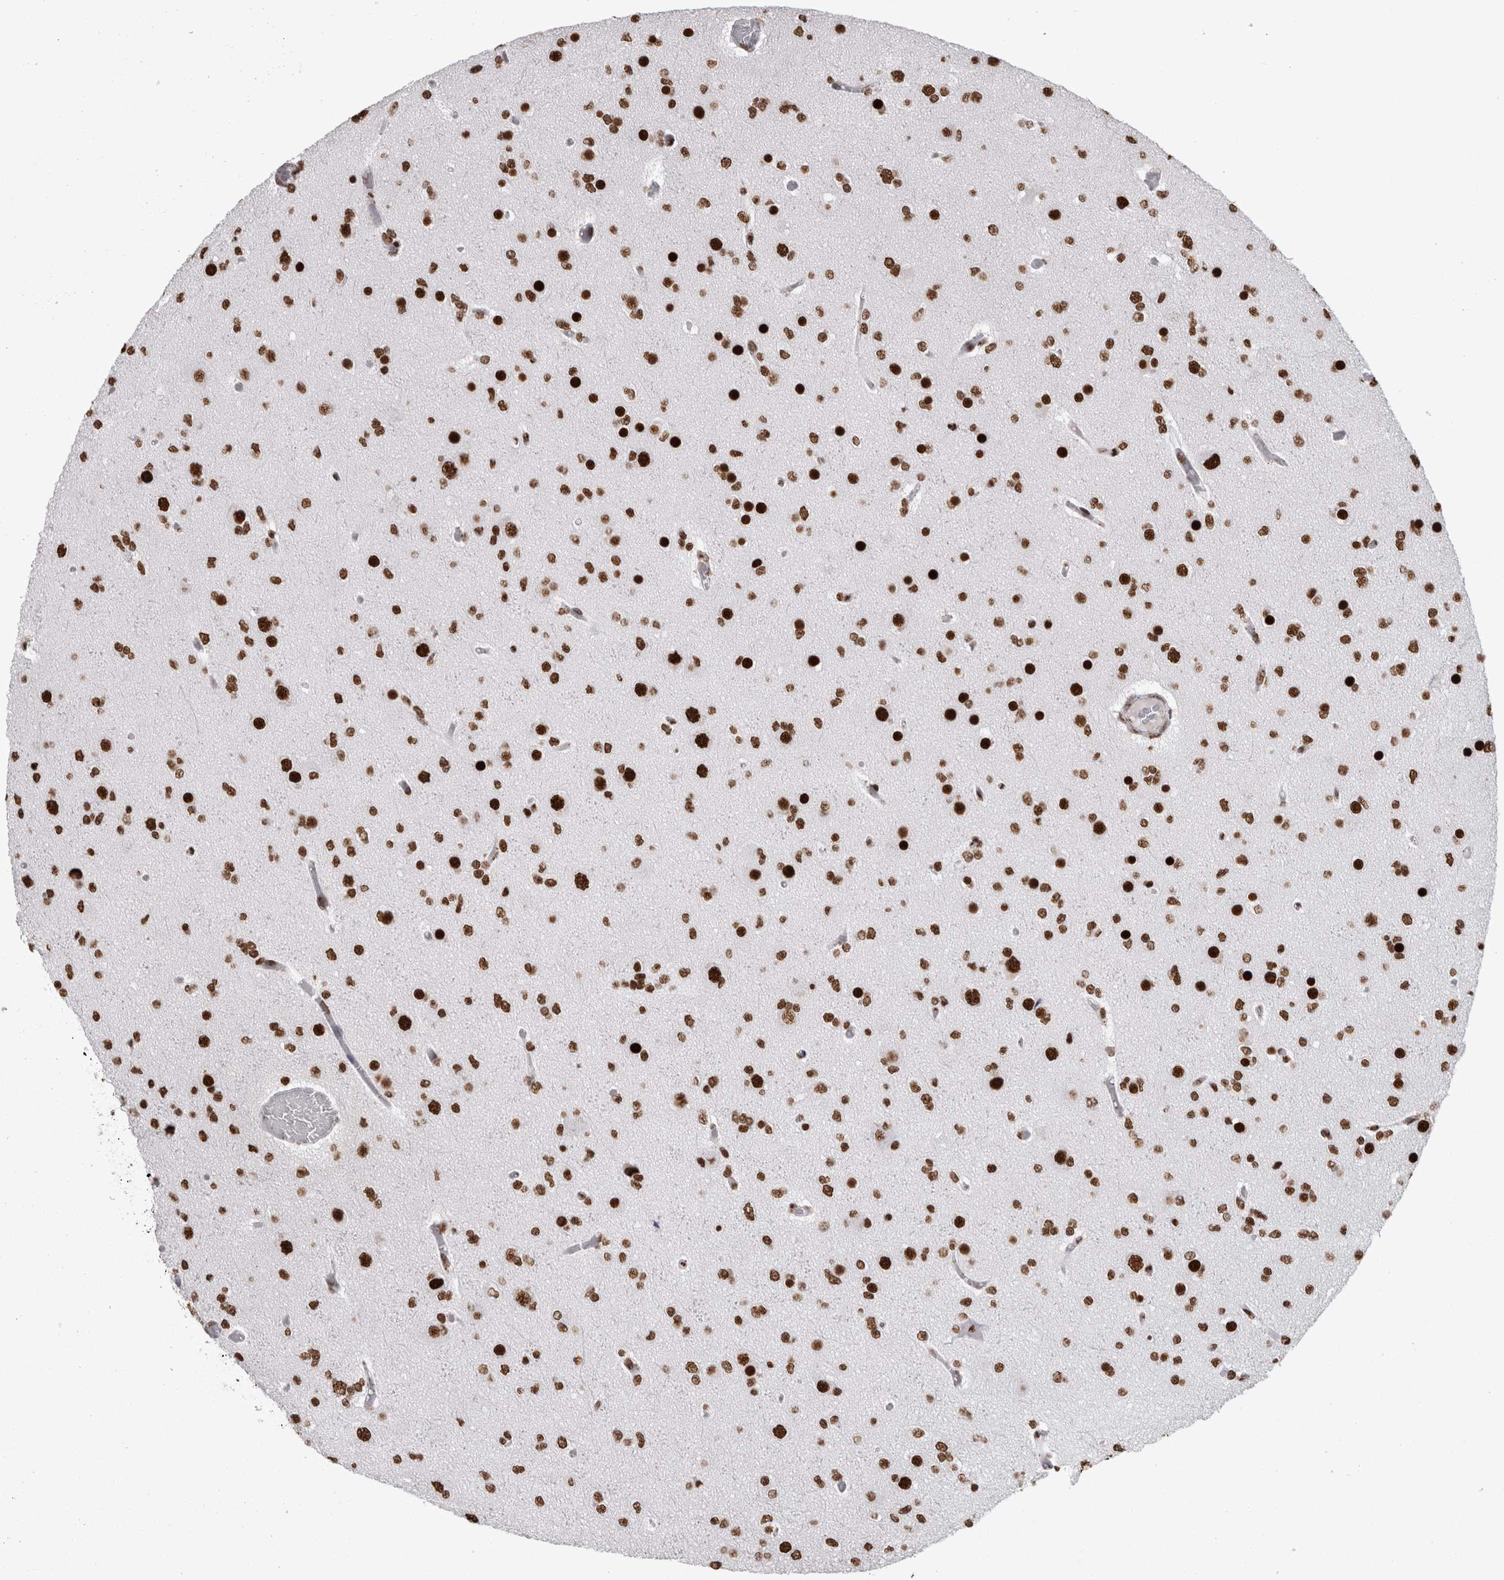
{"staining": {"intensity": "strong", "quantity": ">75%", "location": "nuclear"}, "tissue": "glioma", "cell_type": "Tumor cells", "image_type": "cancer", "snomed": [{"axis": "morphology", "description": "Glioma, malignant, Low grade"}, {"axis": "topography", "description": "Brain"}], "caption": "Immunohistochemistry (DAB) staining of malignant low-grade glioma demonstrates strong nuclear protein expression in approximately >75% of tumor cells. The protein of interest is stained brown, and the nuclei are stained in blue (DAB (3,3'-diaminobenzidine) IHC with brightfield microscopy, high magnification).", "gene": "HNRNPM", "patient": {"sex": "female", "age": 22}}